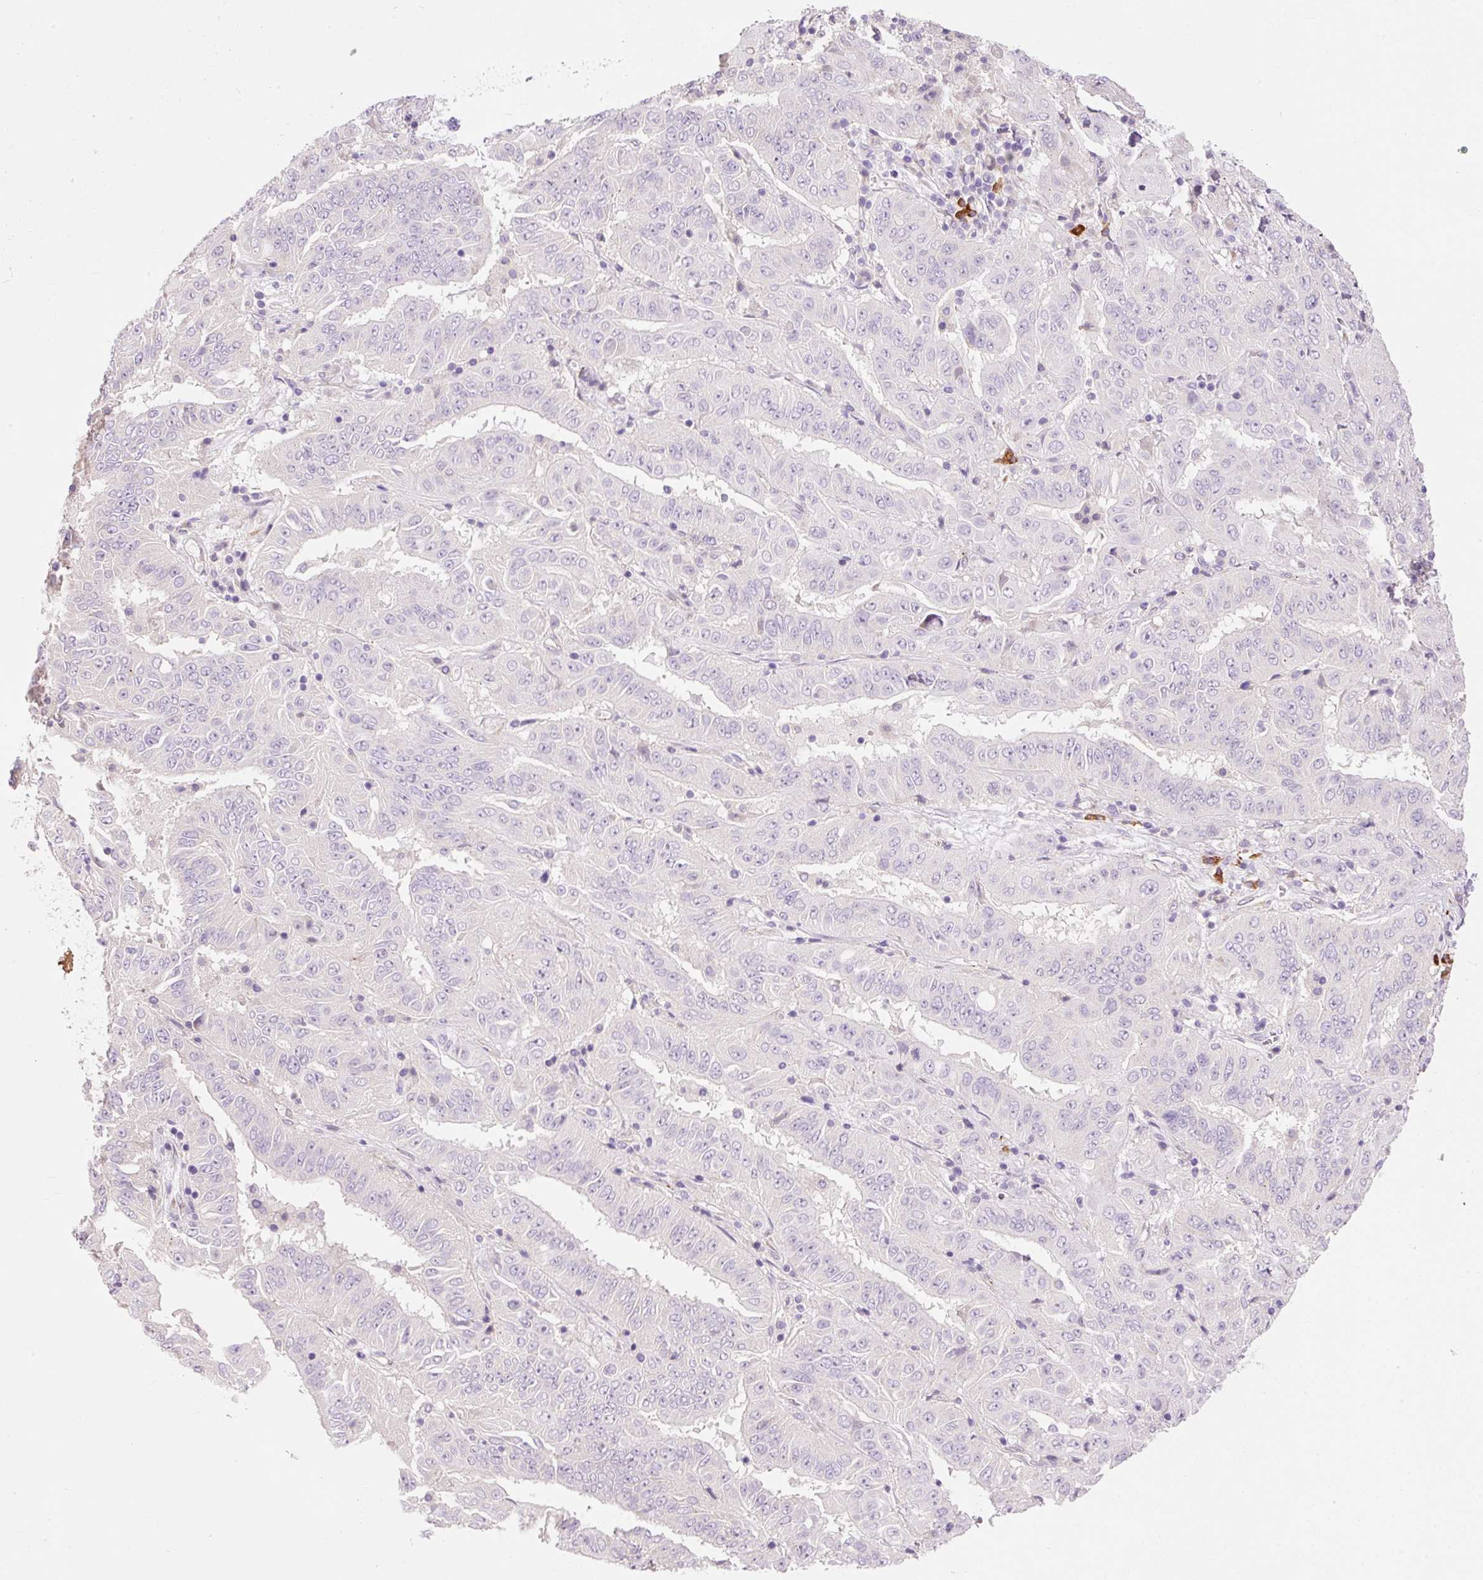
{"staining": {"intensity": "negative", "quantity": "none", "location": "none"}, "tissue": "pancreatic cancer", "cell_type": "Tumor cells", "image_type": "cancer", "snomed": [{"axis": "morphology", "description": "Adenocarcinoma, NOS"}, {"axis": "topography", "description": "Pancreas"}], "caption": "IHC micrograph of pancreatic cancer stained for a protein (brown), which displays no expression in tumor cells. Nuclei are stained in blue.", "gene": "PNPLA5", "patient": {"sex": "male", "age": 63}}